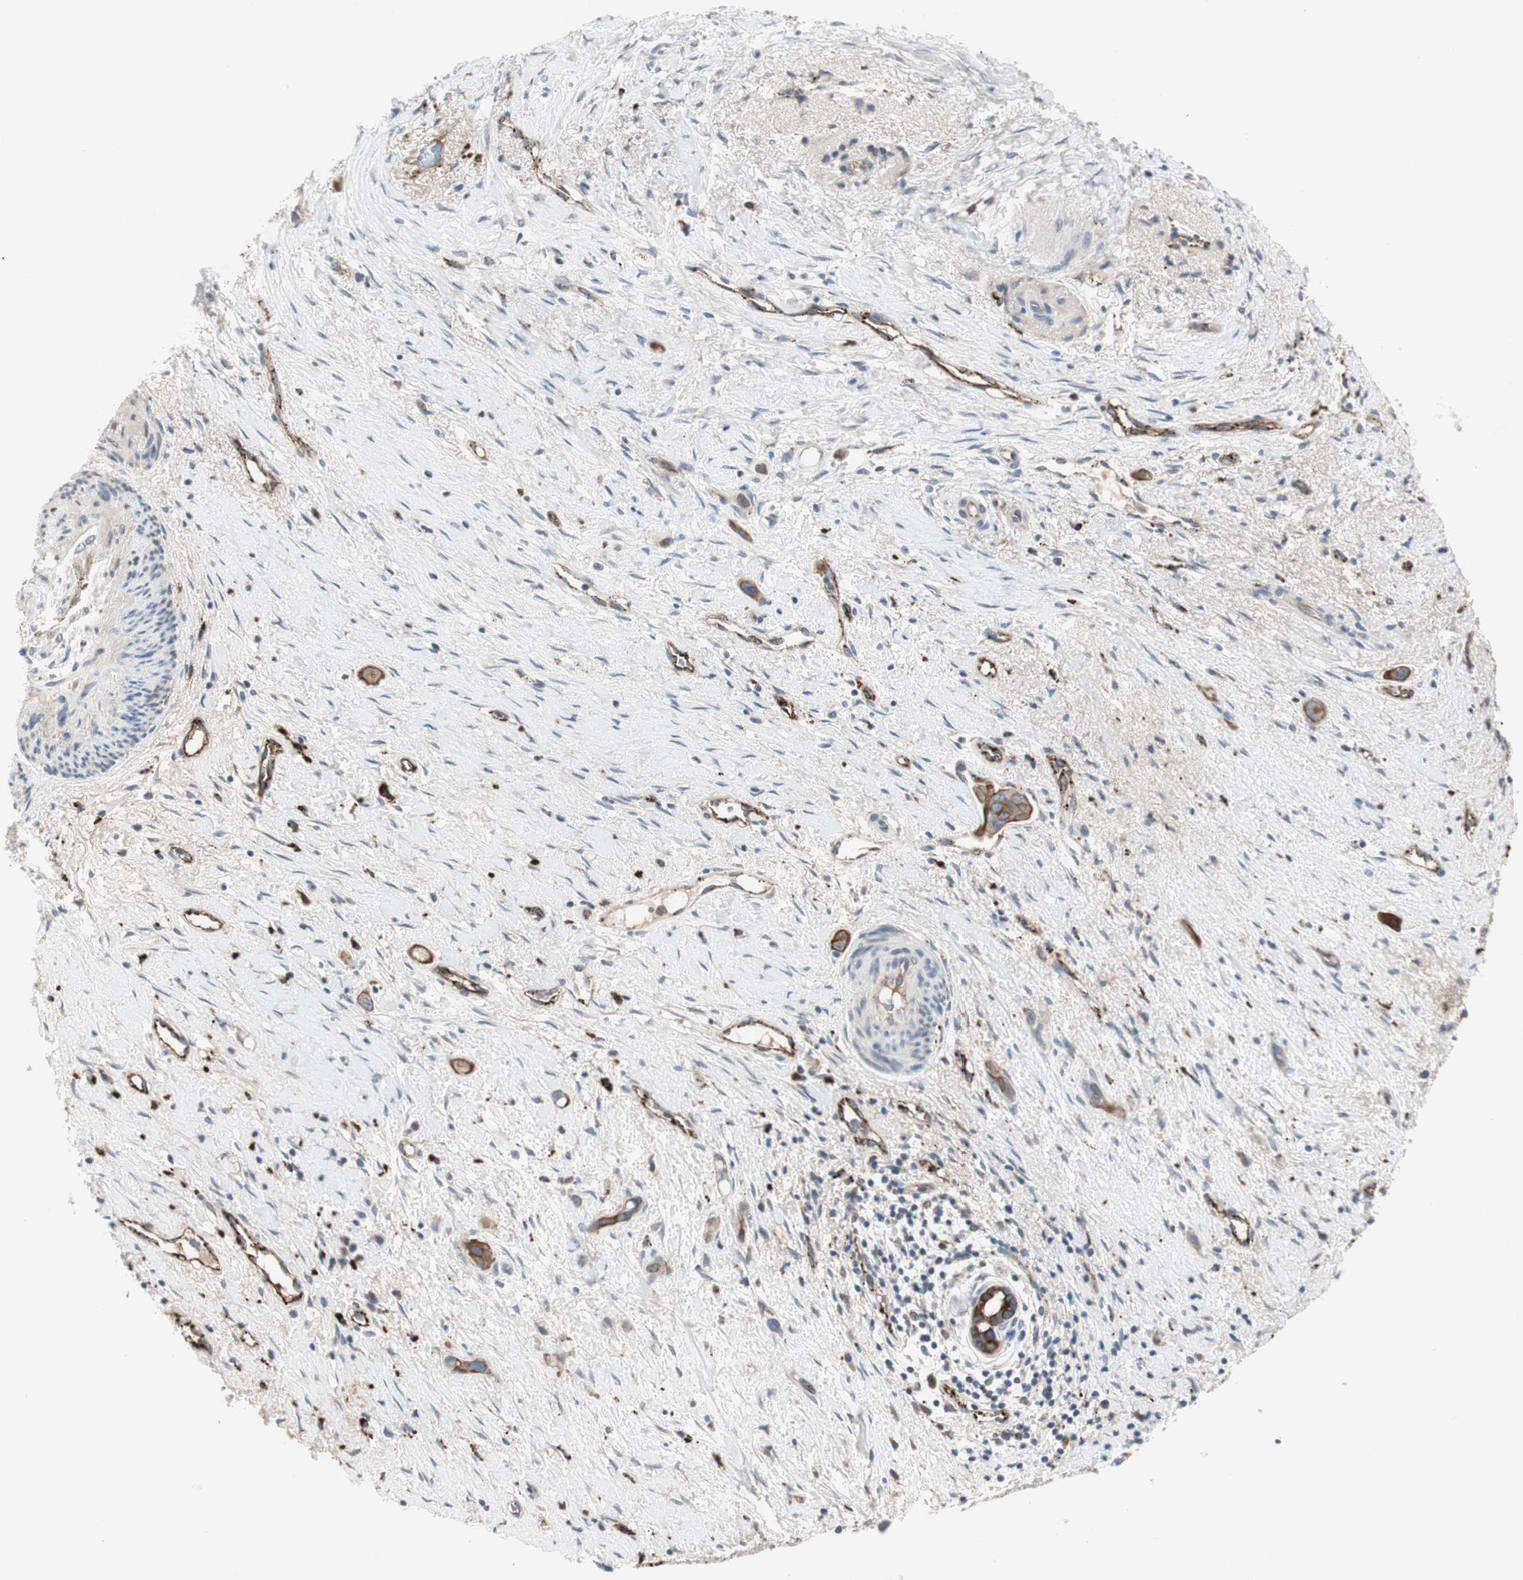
{"staining": {"intensity": "moderate", "quantity": "25%-75%", "location": "cytoplasmic/membranous"}, "tissue": "liver cancer", "cell_type": "Tumor cells", "image_type": "cancer", "snomed": [{"axis": "morphology", "description": "Cholangiocarcinoma"}, {"axis": "topography", "description": "Liver"}], "caption": "Liver cholangiocarcinoma was stained to show a protein in brown. There is medium levels of moderate cytoplasmic/membranous positivity in about 25%-75% of tumor cells.", "gene": "FGFR4", "patient": {"sex": "female", "age": 65}}